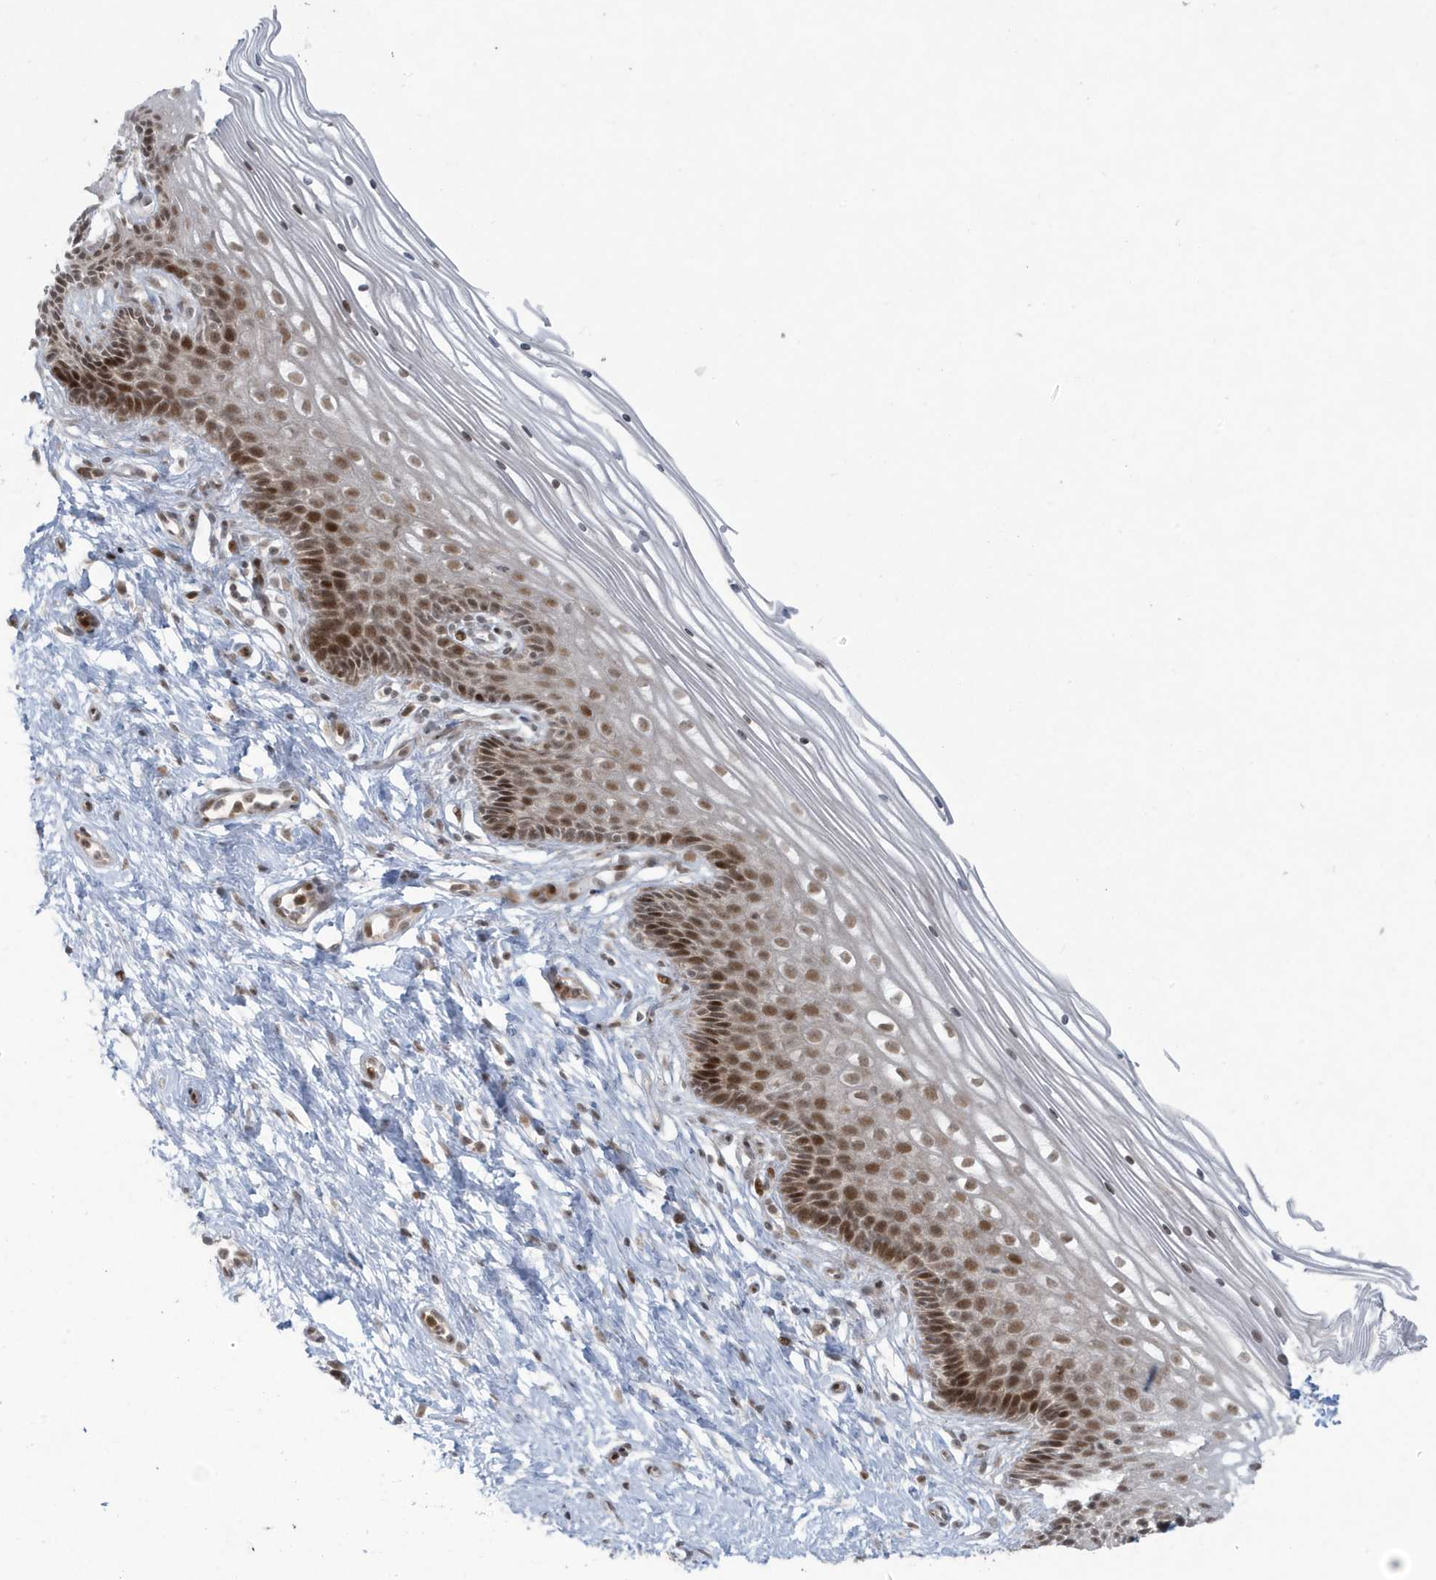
{"staining": {"intensity": "moderate", "quantity": ">75%", "location": "cytoplasmic/membranous,nuclear"}, "tissue": "cervix", "cell_type": "Glandular cells", "image_type": "normal", "snomed": [{"axis": "morphology", "description": "Normal tissue, NOS"}, {"axis": "topography", "description": "Cervix"}], "caption": "Immunohistochemical staining of unremarkable human cervix displays moderate cytoplasmic/membranous,nuclear protein positivity in about >75% of glandular cells.", "gene": "C1orf52", "patient": {"sex": "female", "age": 33}}